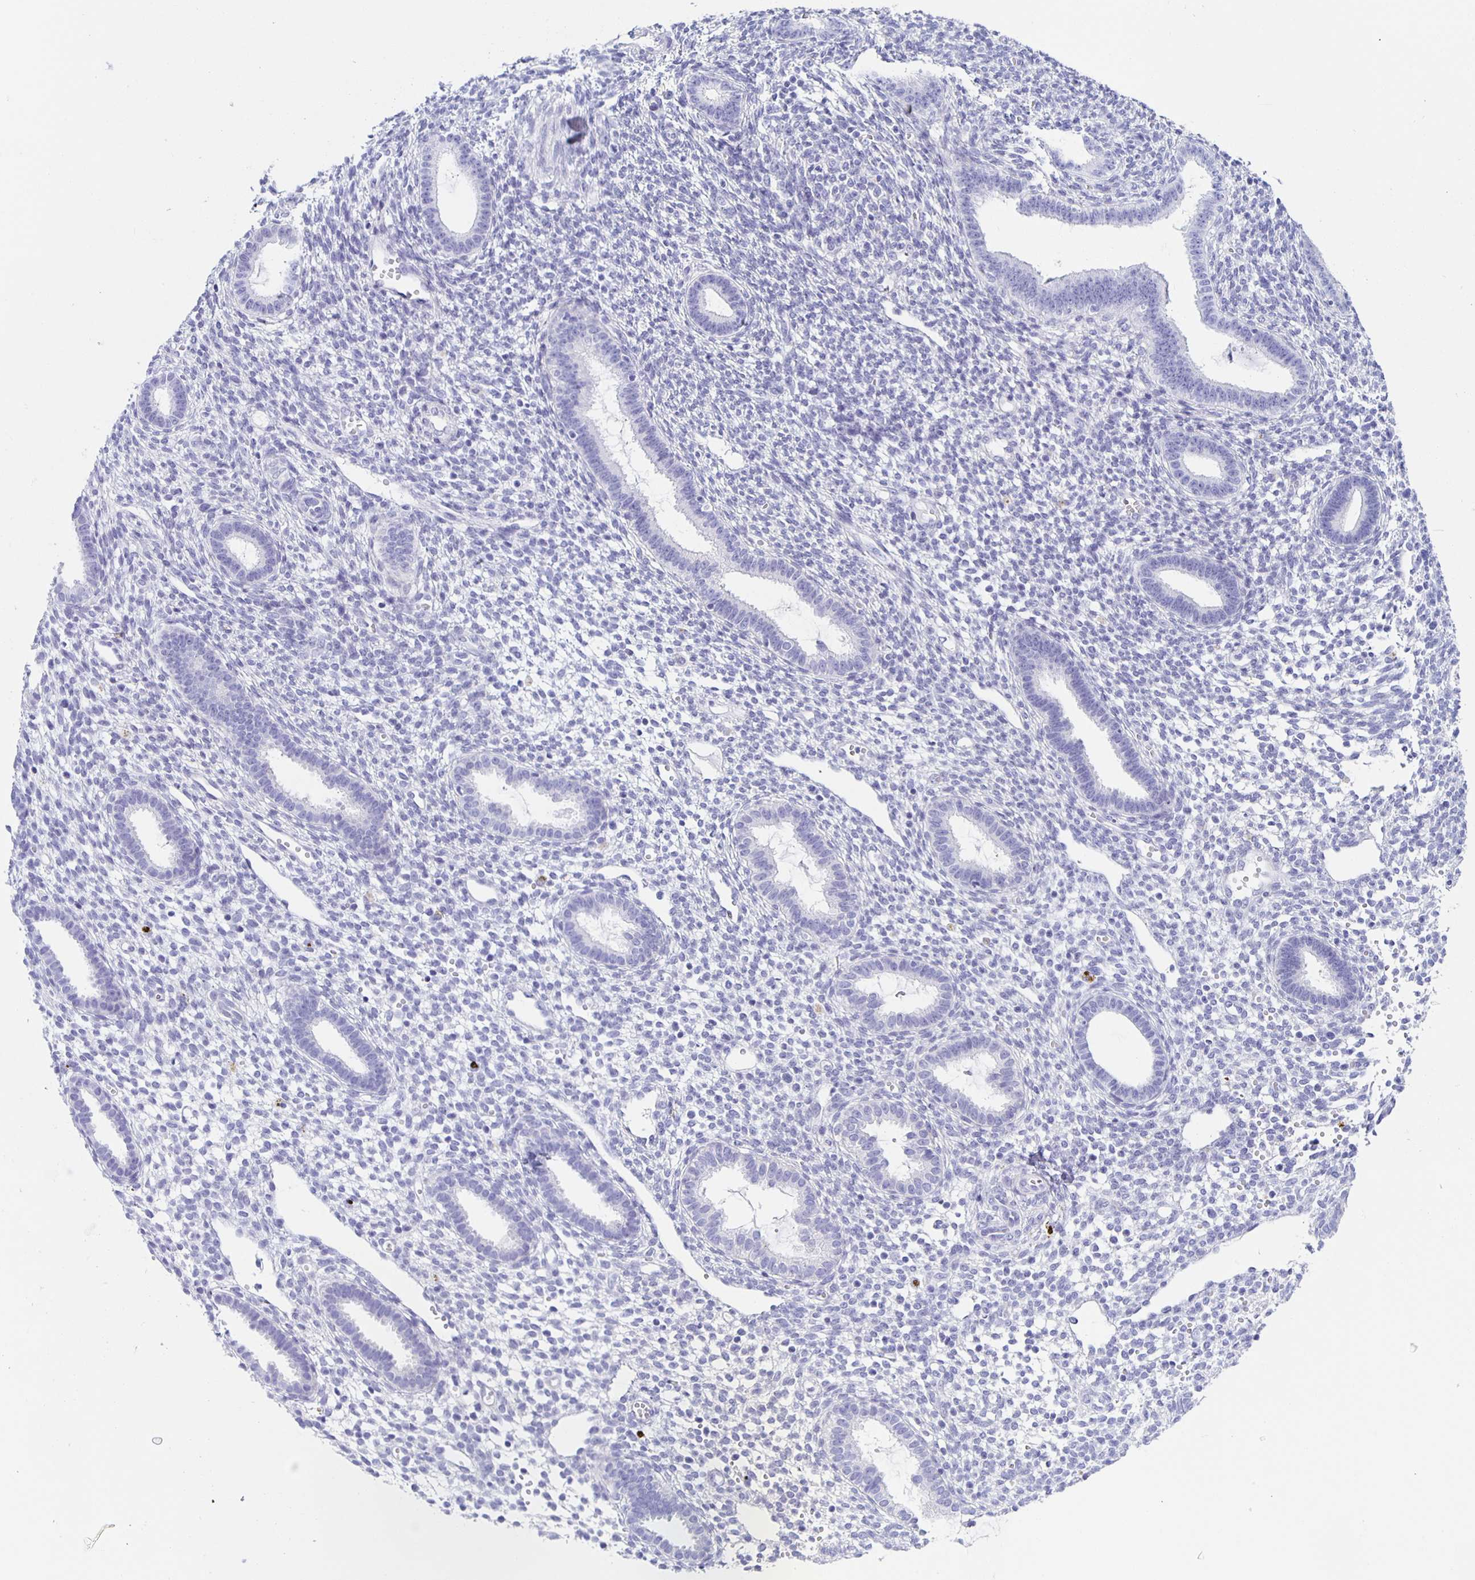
{"staining": {"intensity": "negative", "quantity": "none", "location": "none"}, "tissue": "endometrium", "cell_type": "Cells in endometrial stroma", "image_type": "normal", "snomed": [{"axis": "morphology", "description": "Normal tissue, NOS"}, {"axis": "topography", "description": "Endometrium"}], "caption": "Histopathology image shows no protein expression in cells in endometrial stroma of benign endometrium.", "gene": "AQP6", "patient": {"sex": "female", "age": 36}}